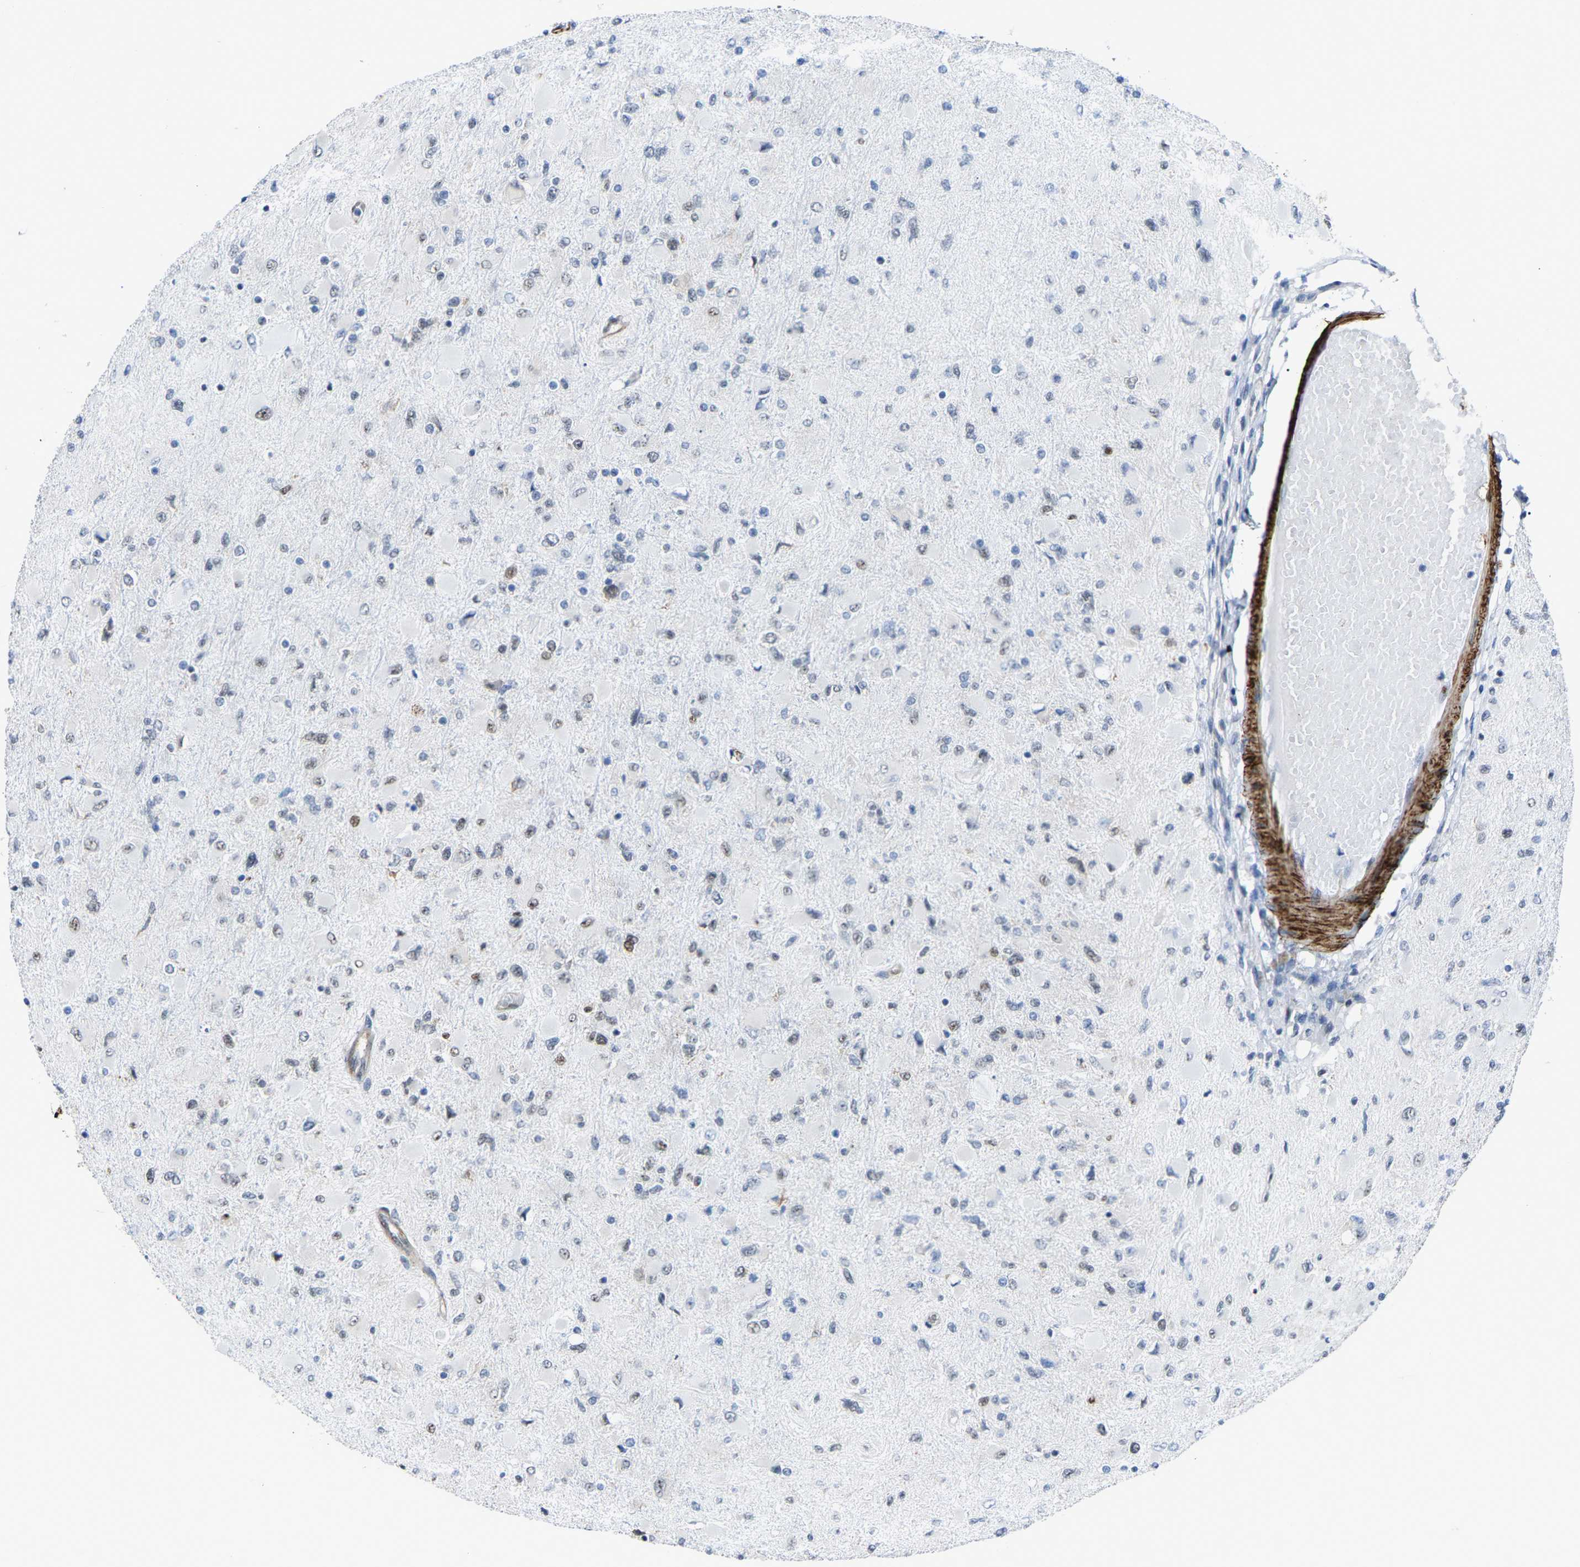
{"staining": {"intensity": "weak", "quantity": "<25%", "location": "nuclear"}, "tissue": "glioma", "cell_type": "Tumor cells", "image_type": "cancer", "snomed": [{"axis": "morphology", "description": "Glioma, malignant, High grade"}, {"axis": "topography", "description": "Cerebral cortex"}], "caption": "Tumor cells are negative for protein expression in human malignant high-grade glioma.", "gene": "DDX5", "patient": {"sex": "female", "age": 36}}